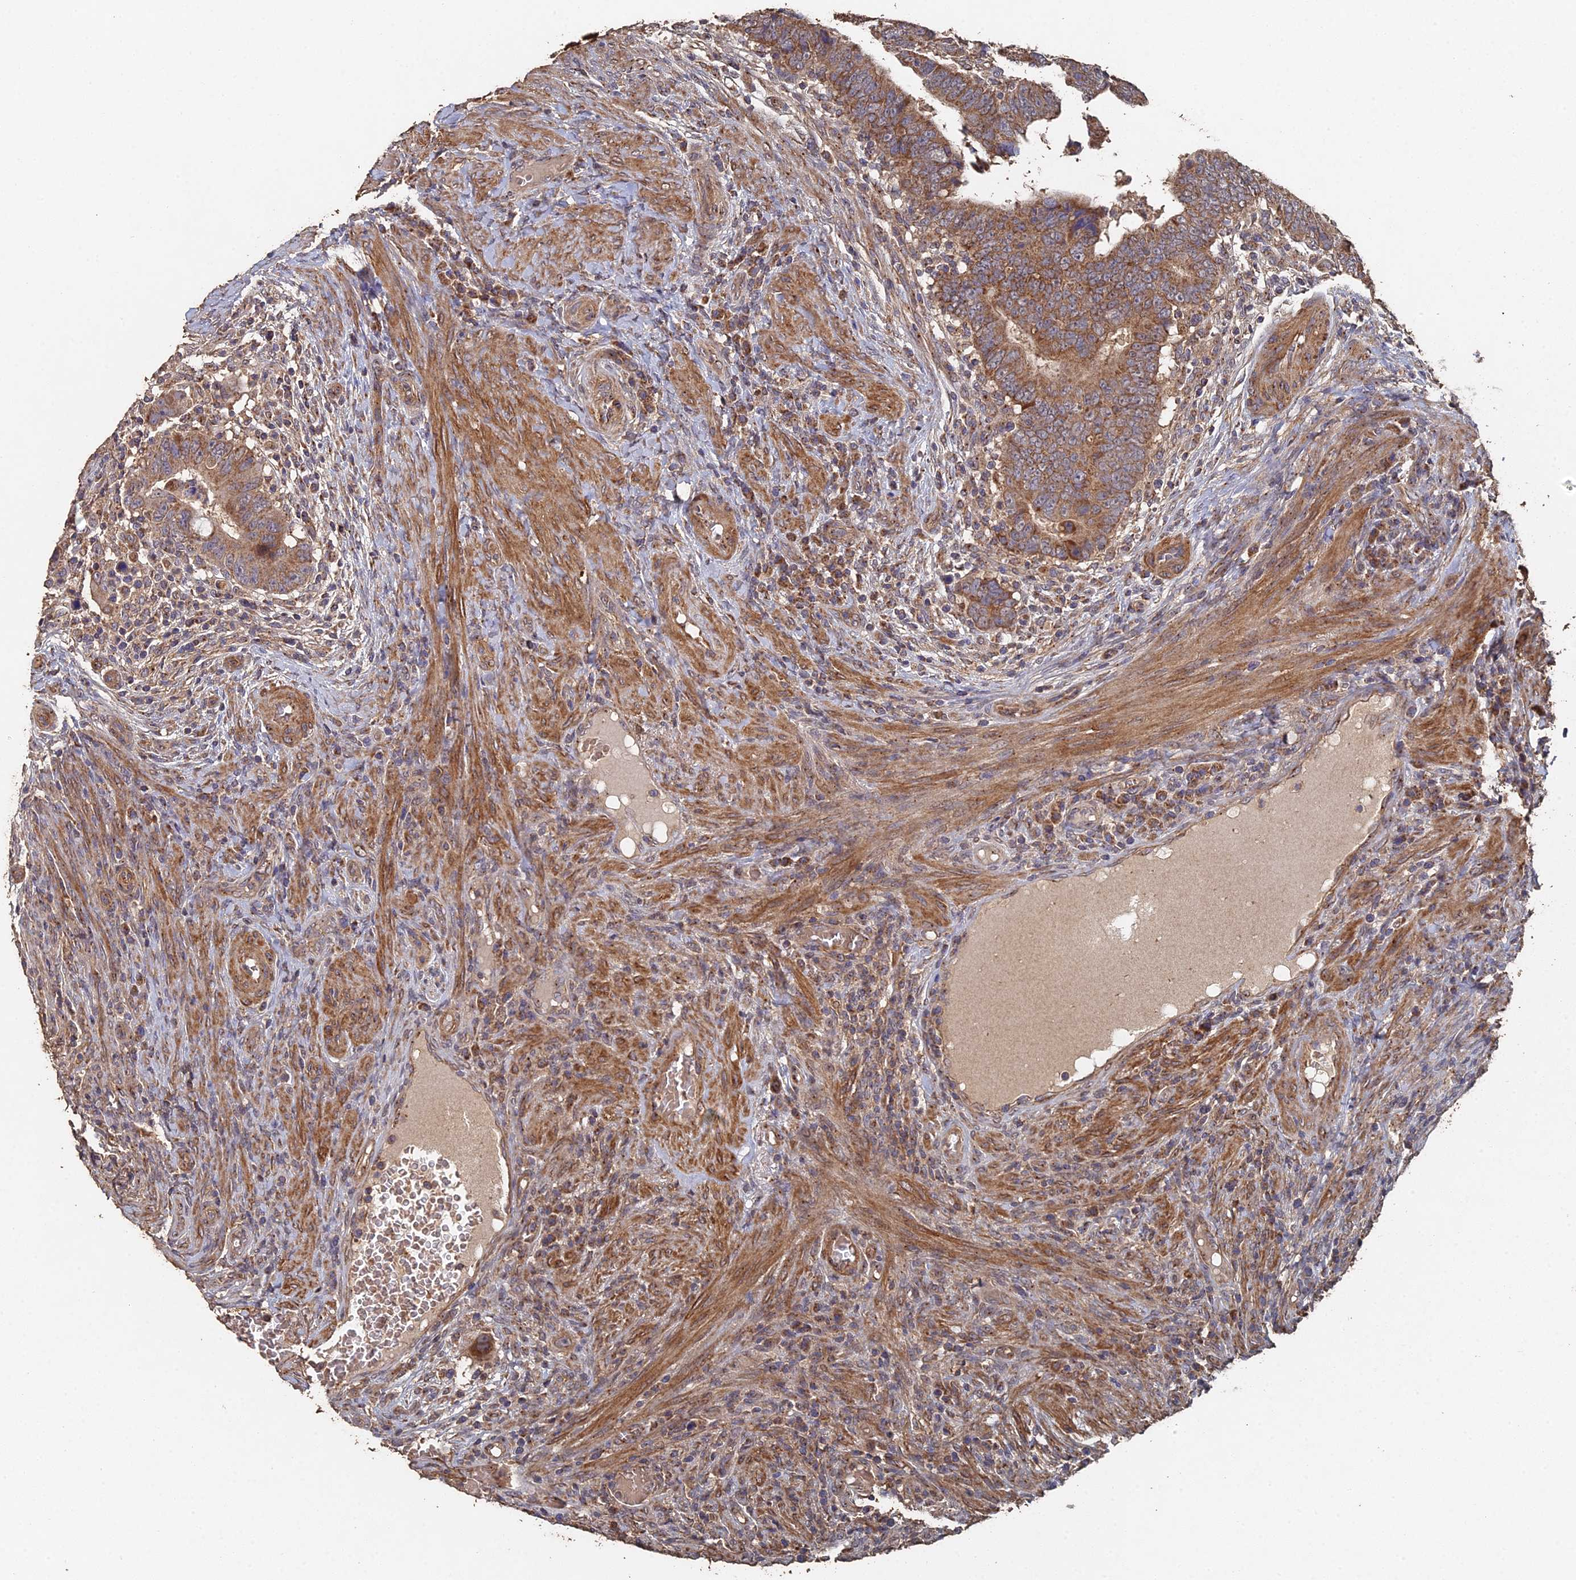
{"staining": {"intensity": "moderate", "quantity": ">75%", "location": "cytoplasmic/membranous"}, "tissue": "colorectal cancer", "cell_type": "Tumor cells", "image_type": "cancer", "snomed": [{"axis": "morphology", "description": "Normal tissue, NOS"}, {"axis": "morphology", "description": "Adenocarcinoma, NOS"}, {"axis": "topography", "description": "Rectum"}], "caption": "Tumor cells exhibit medium levels of moderate cytoplasmic/membranous staining in approximately >75% of cells in human adenocarcinoma (colorectal).", "gene": "SPANXN4", "patient": {"sex": "female", "age": 65}}